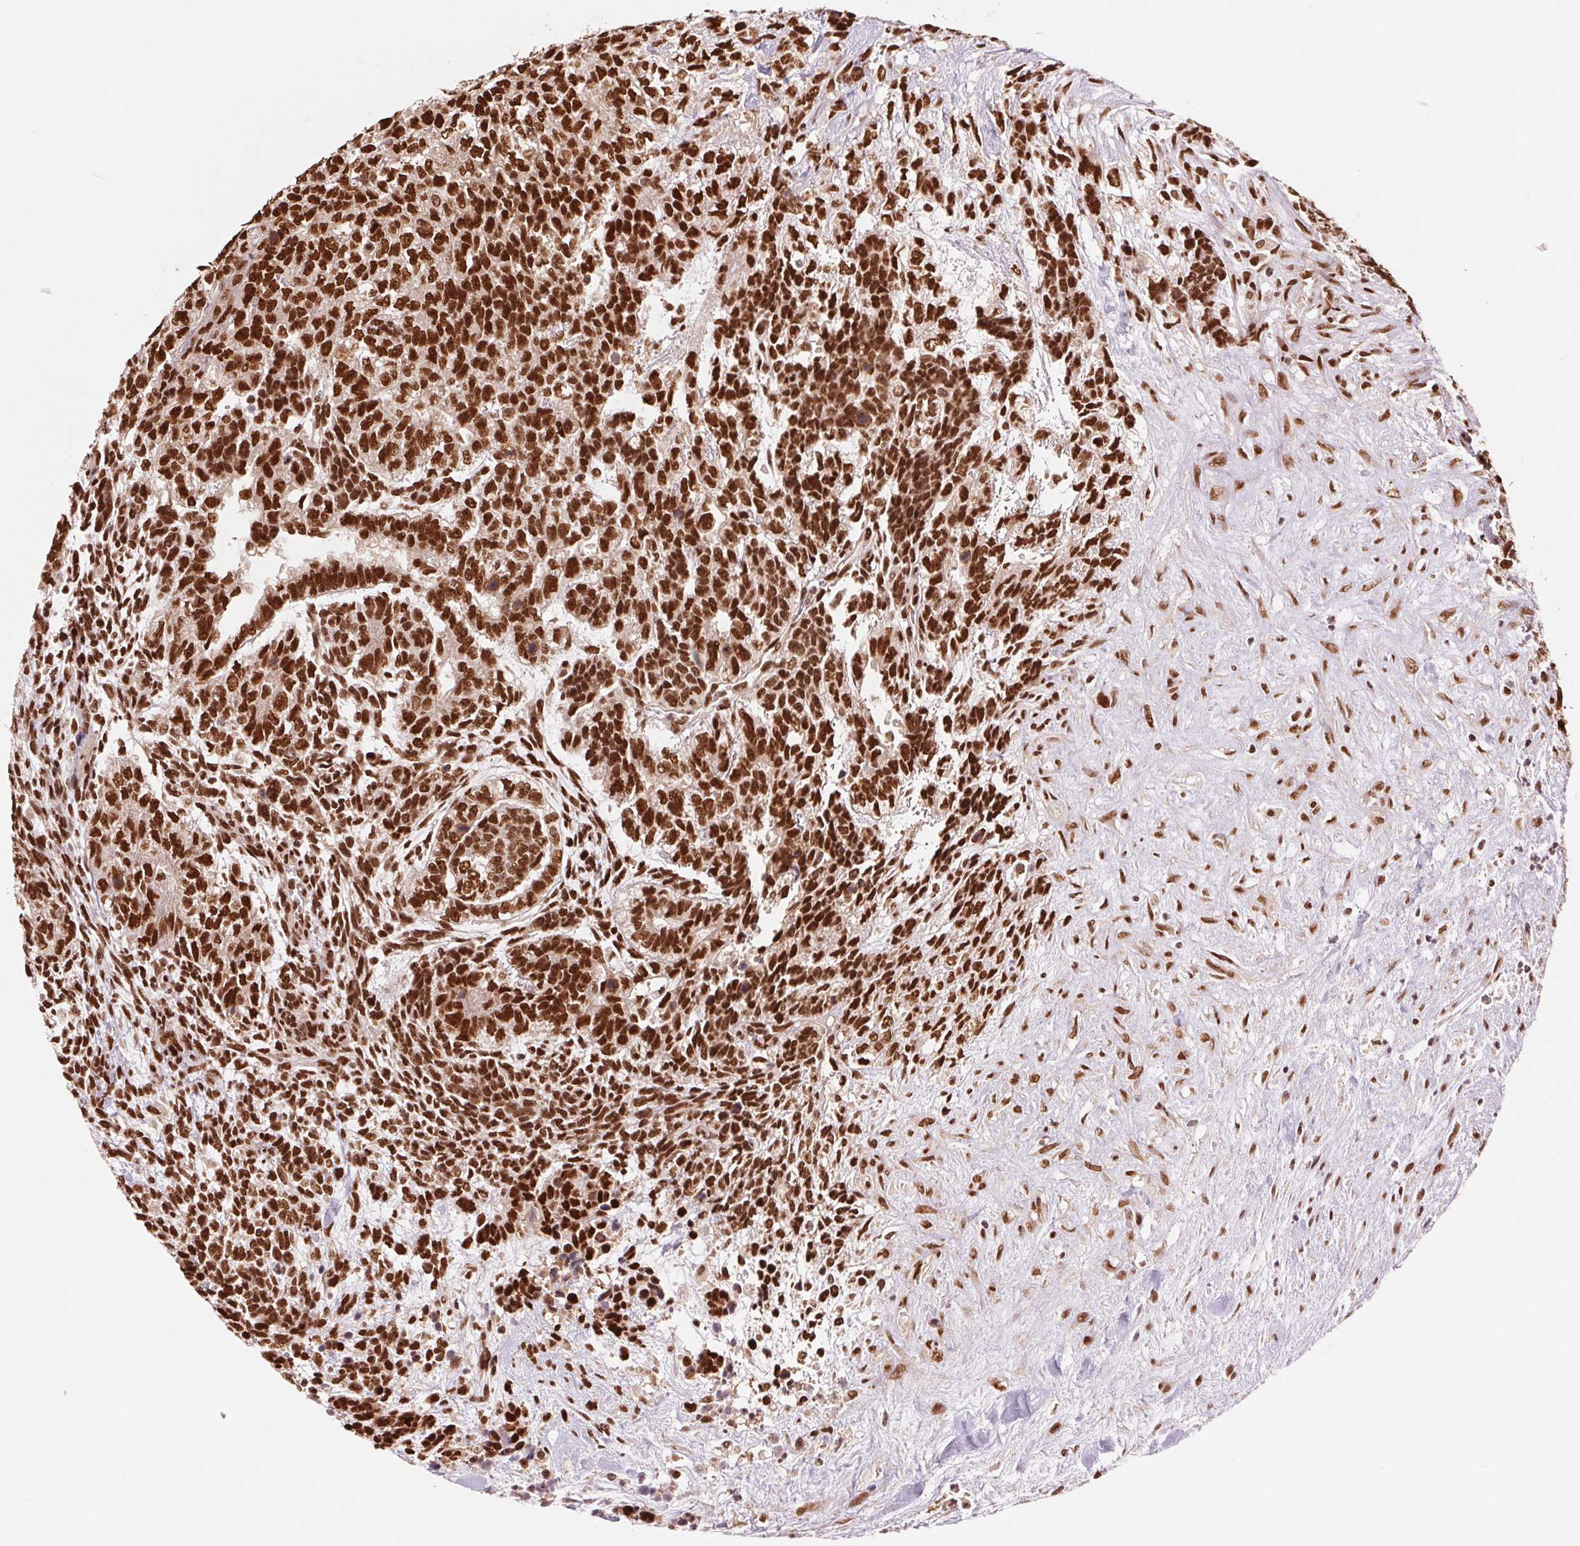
{"staining": {"intensity": "strong", "quantity": ">75%", "location": "nuclear"}, "tissue": "testis cancer", "cell_type": "Tumor cells", "image_type": "cancer", "snomed": [{"axis": "morphology", "description": "Carcinoma, Embryonal, NOS"}, {"axis": "topography", "description": "Testis"}], "caption": "Immunohistochemistry histopathology image of neoplastic tissue: human testis cancer (embryonal carcinoma) stained using immunohistochemistry (IHC) demonstrates high levels of strong protein expression localized specifically in the nuclear of tumor cells, appearing as a nuclear brown color.", "gene": "TTLL9", "patient": {"sex": "male", "age": 23}}